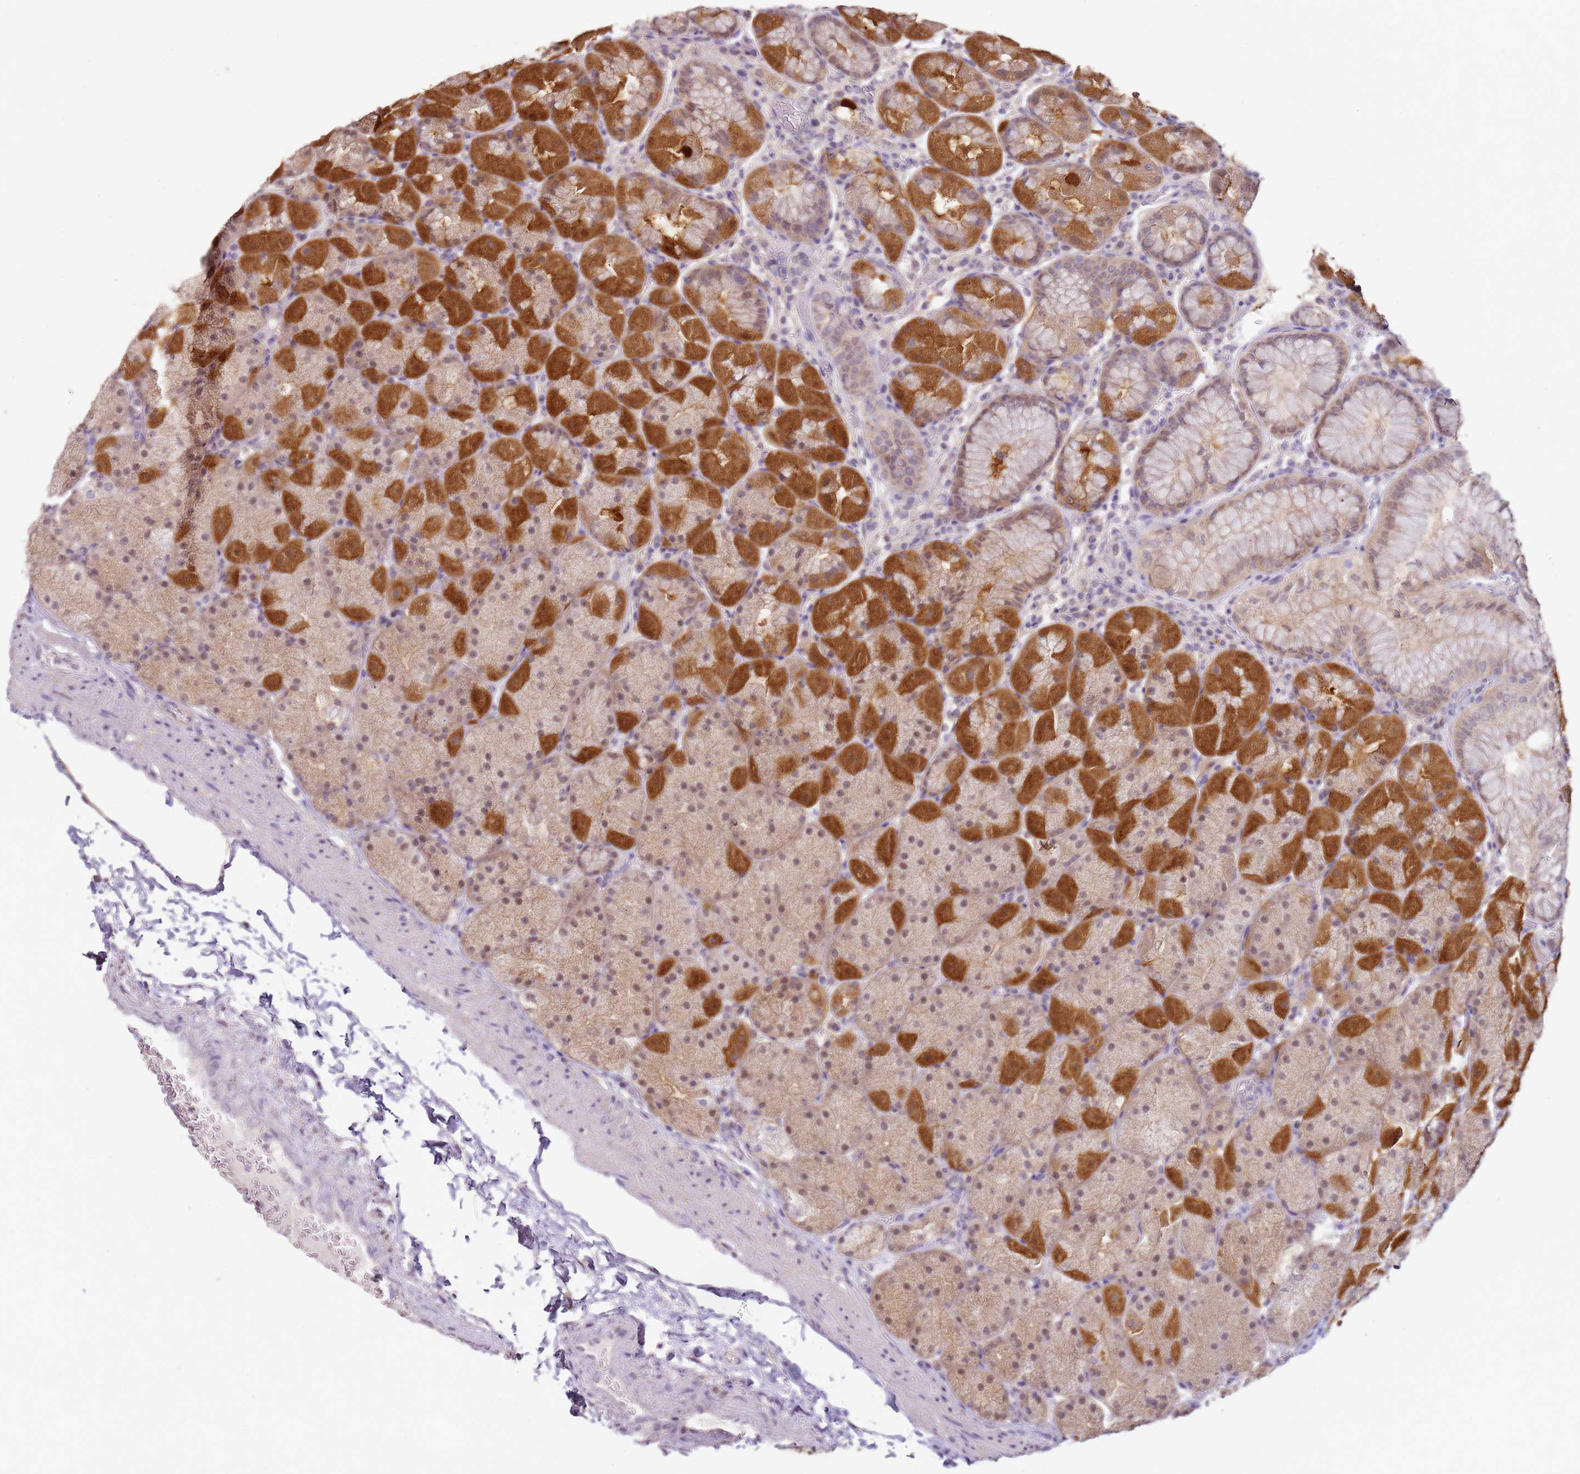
{"staining": {"intensity": "strong", "quantity": "25%-75%", "location": "cytoplasmic/membranous"}, "tissue": "stomach", "cell_type": "Glandular cells", "image_type": "normal", "snomed": [{"axis": "morphology", "description": "Normal tissue, NOS"}, {"axis": "topography", "description": "Stomach, upper"}, {"axis": "topography", "description": "Stomach, lower"}], "caption": "Protein expression analysis of benign human stomach reveals strong cytoplasmic/membranous staining in approximately 25%-75% of glandular cells.", "gene": "MDH1", "patient": {"sex": "male", "age": 67}}